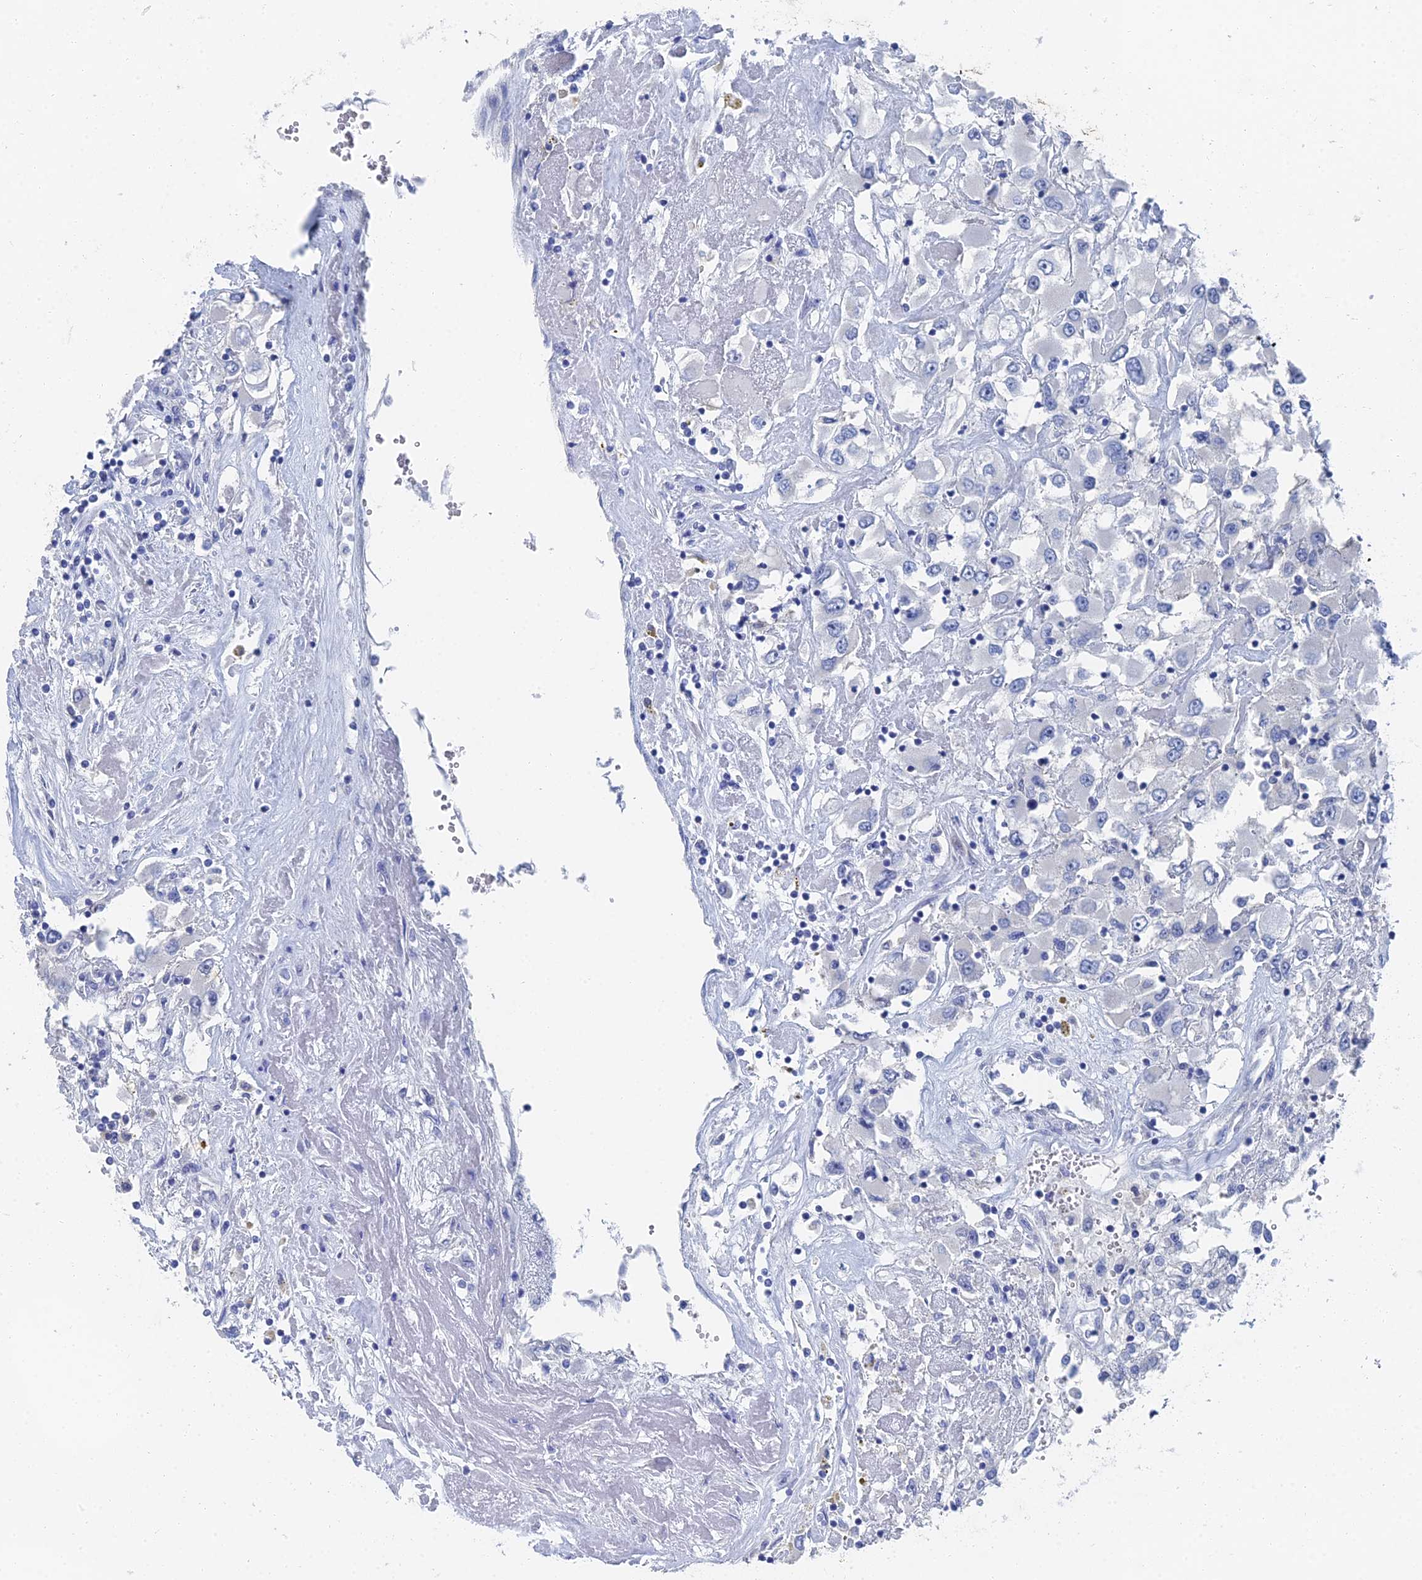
{"staining": {"intensity": "negative", "quantity": "none", "location": "none"}, "tissue": "renal cancer", "cell_type": "Tumor cells", "image_type": "cancer", "snomed": [{"axis": "morphology", "description": "Adenocarcinoma, NOS"}, {"axis": "topography", "description": "Kidney"}], "caption": "This photomicrograph is of adenocarcinoma (renal) stained with immunohistochemistry (IHC) to label a protein in brown with the nuclei are counter-stained blue. There is no positivity in tumor cells.", "gene": "GFAP", "patient": {"sex": "female", "age": 52}}